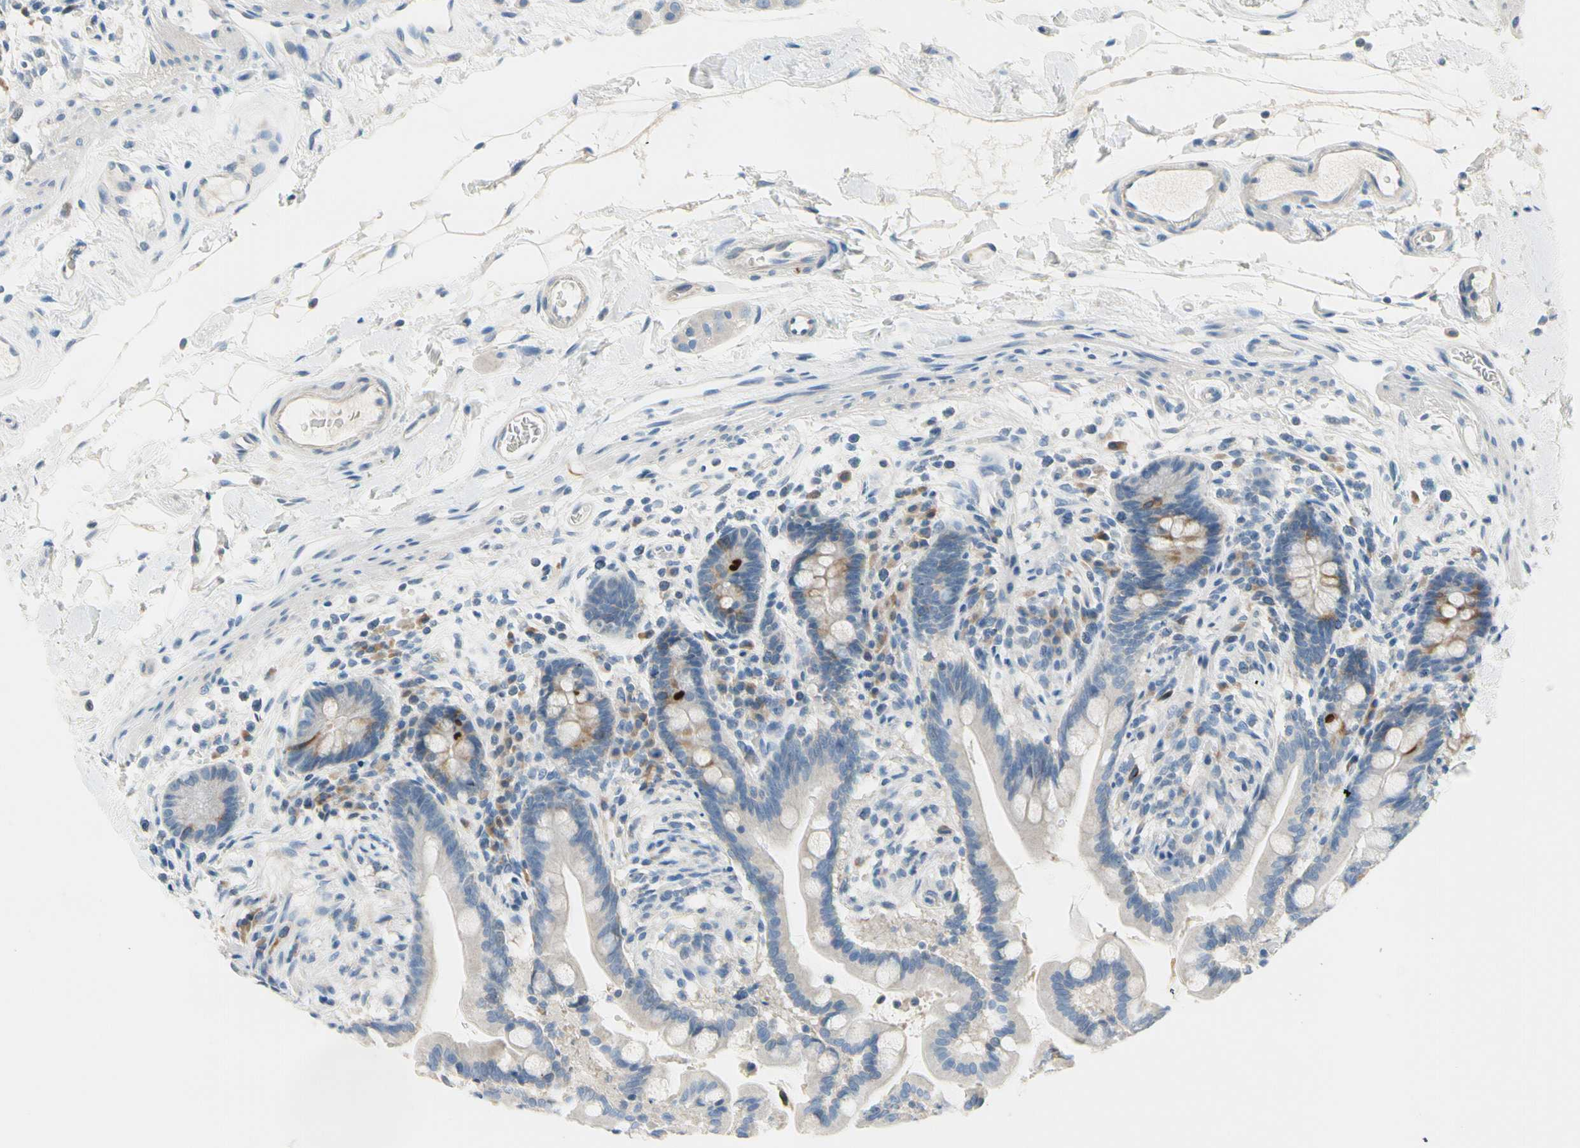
{"staining": {"intensity": "negative", "quantity": "none", "location": "none"}, "tissue": "colon", "cell_type": "Endothelial cells", "image_type": "normal", "snomed": [{"axis": "morphology", "description": "Normal tissue, NOS"}, {"axis": "topography", "description": "Colon"}], "caption": "Unremarkable colon was stained to show a protein in brown. There is no significant positivity in endothelial cells.", "gene": "CKAP2", "patient": {"sex": "male", "age": 73}}